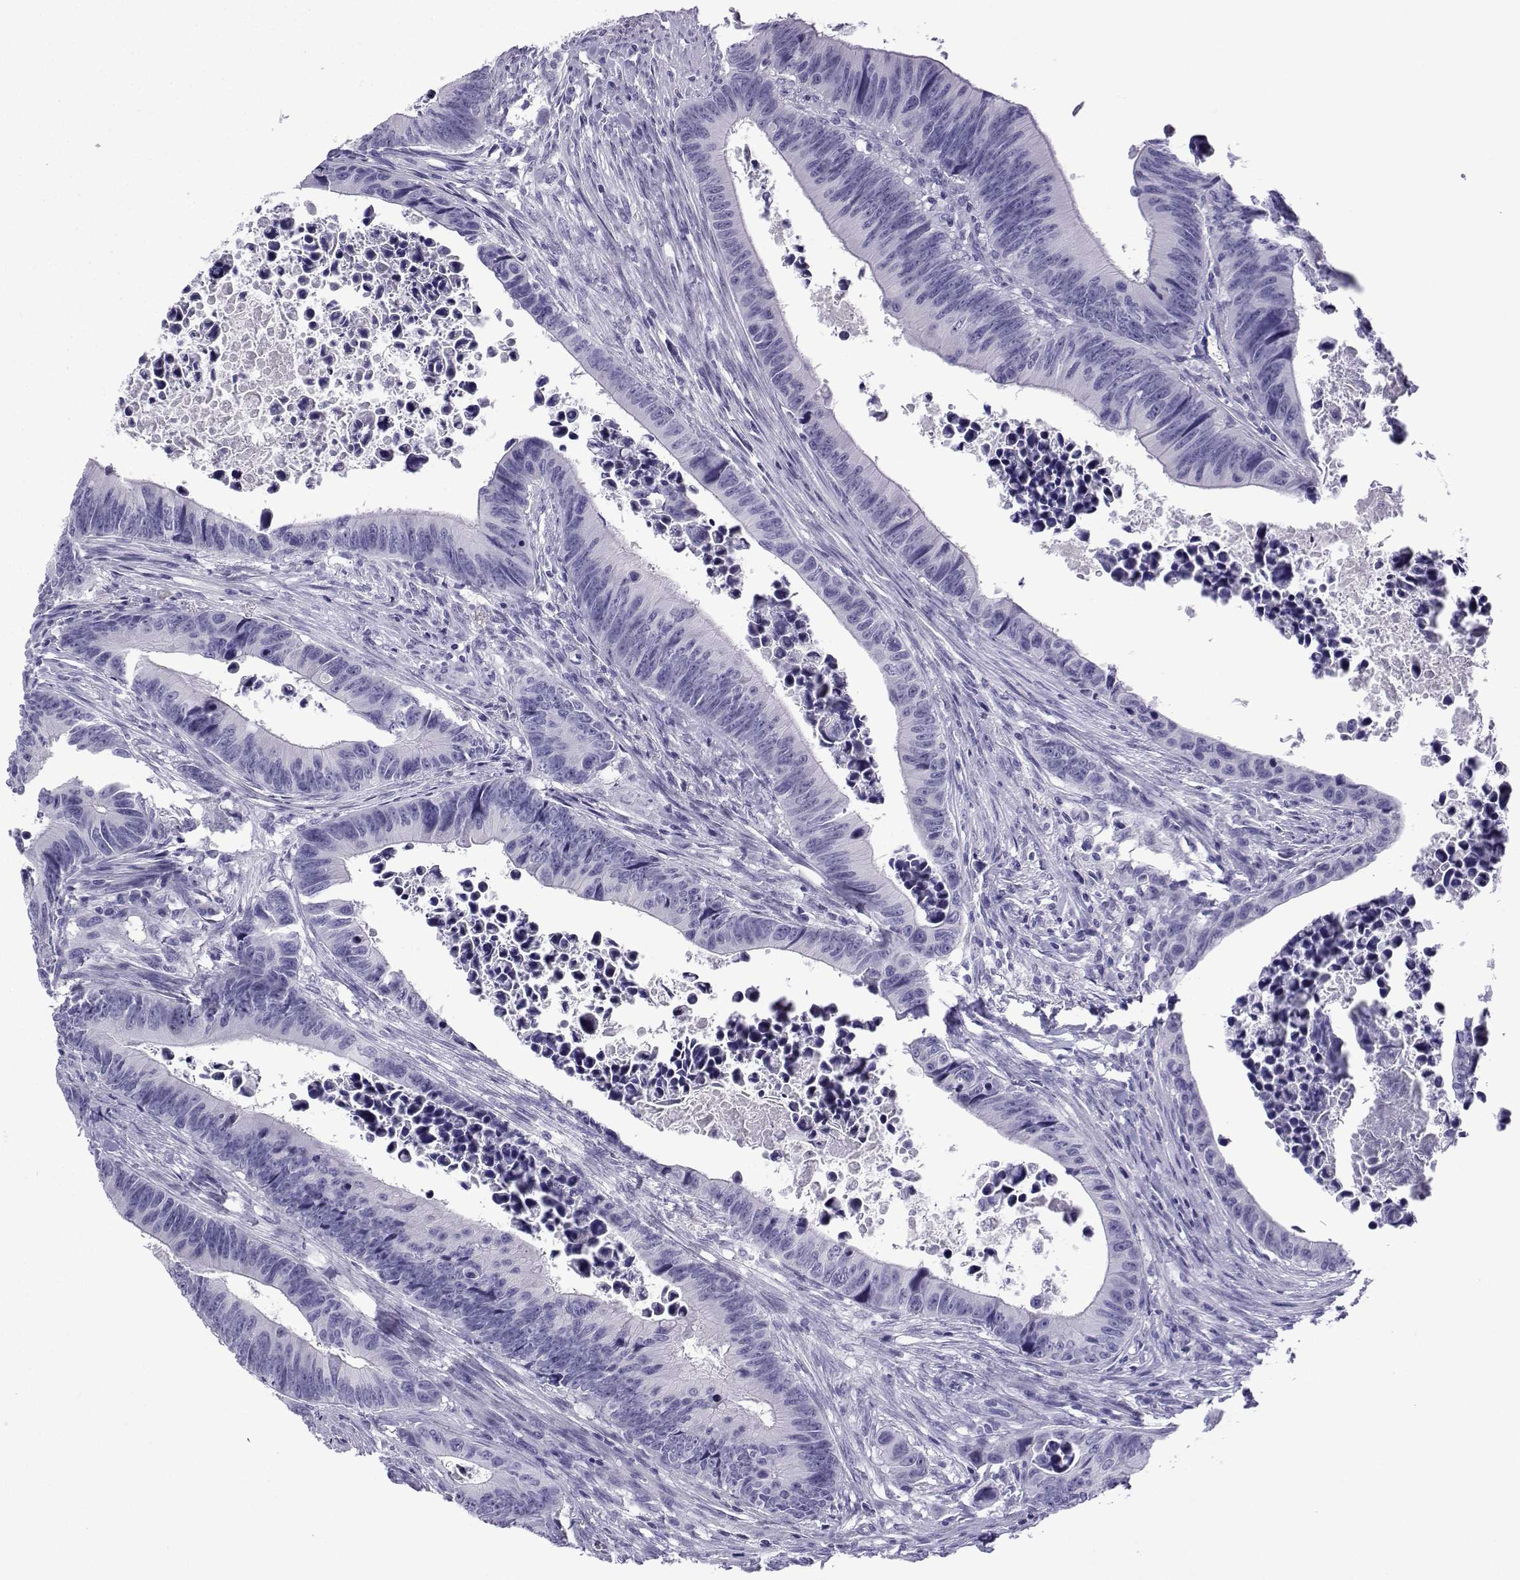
{"staining": {"intensity": "negative", "quantity": "none", "location": "none"}, "tissue": "colorectal cancer", "cell_type": "Tumor cells", "image_type": "cancer", "snomed": [{"axis": "morphology", "description": "Adenocarcinoma, NOS"}, {"axis": "topography", "description": "Colon"}], "caption": "IHC of colorectal adenocarcinoma shows no positivity in tumor cells.", "gene": "TRIM46", "patient": {"sex": "female", "age": 87}}